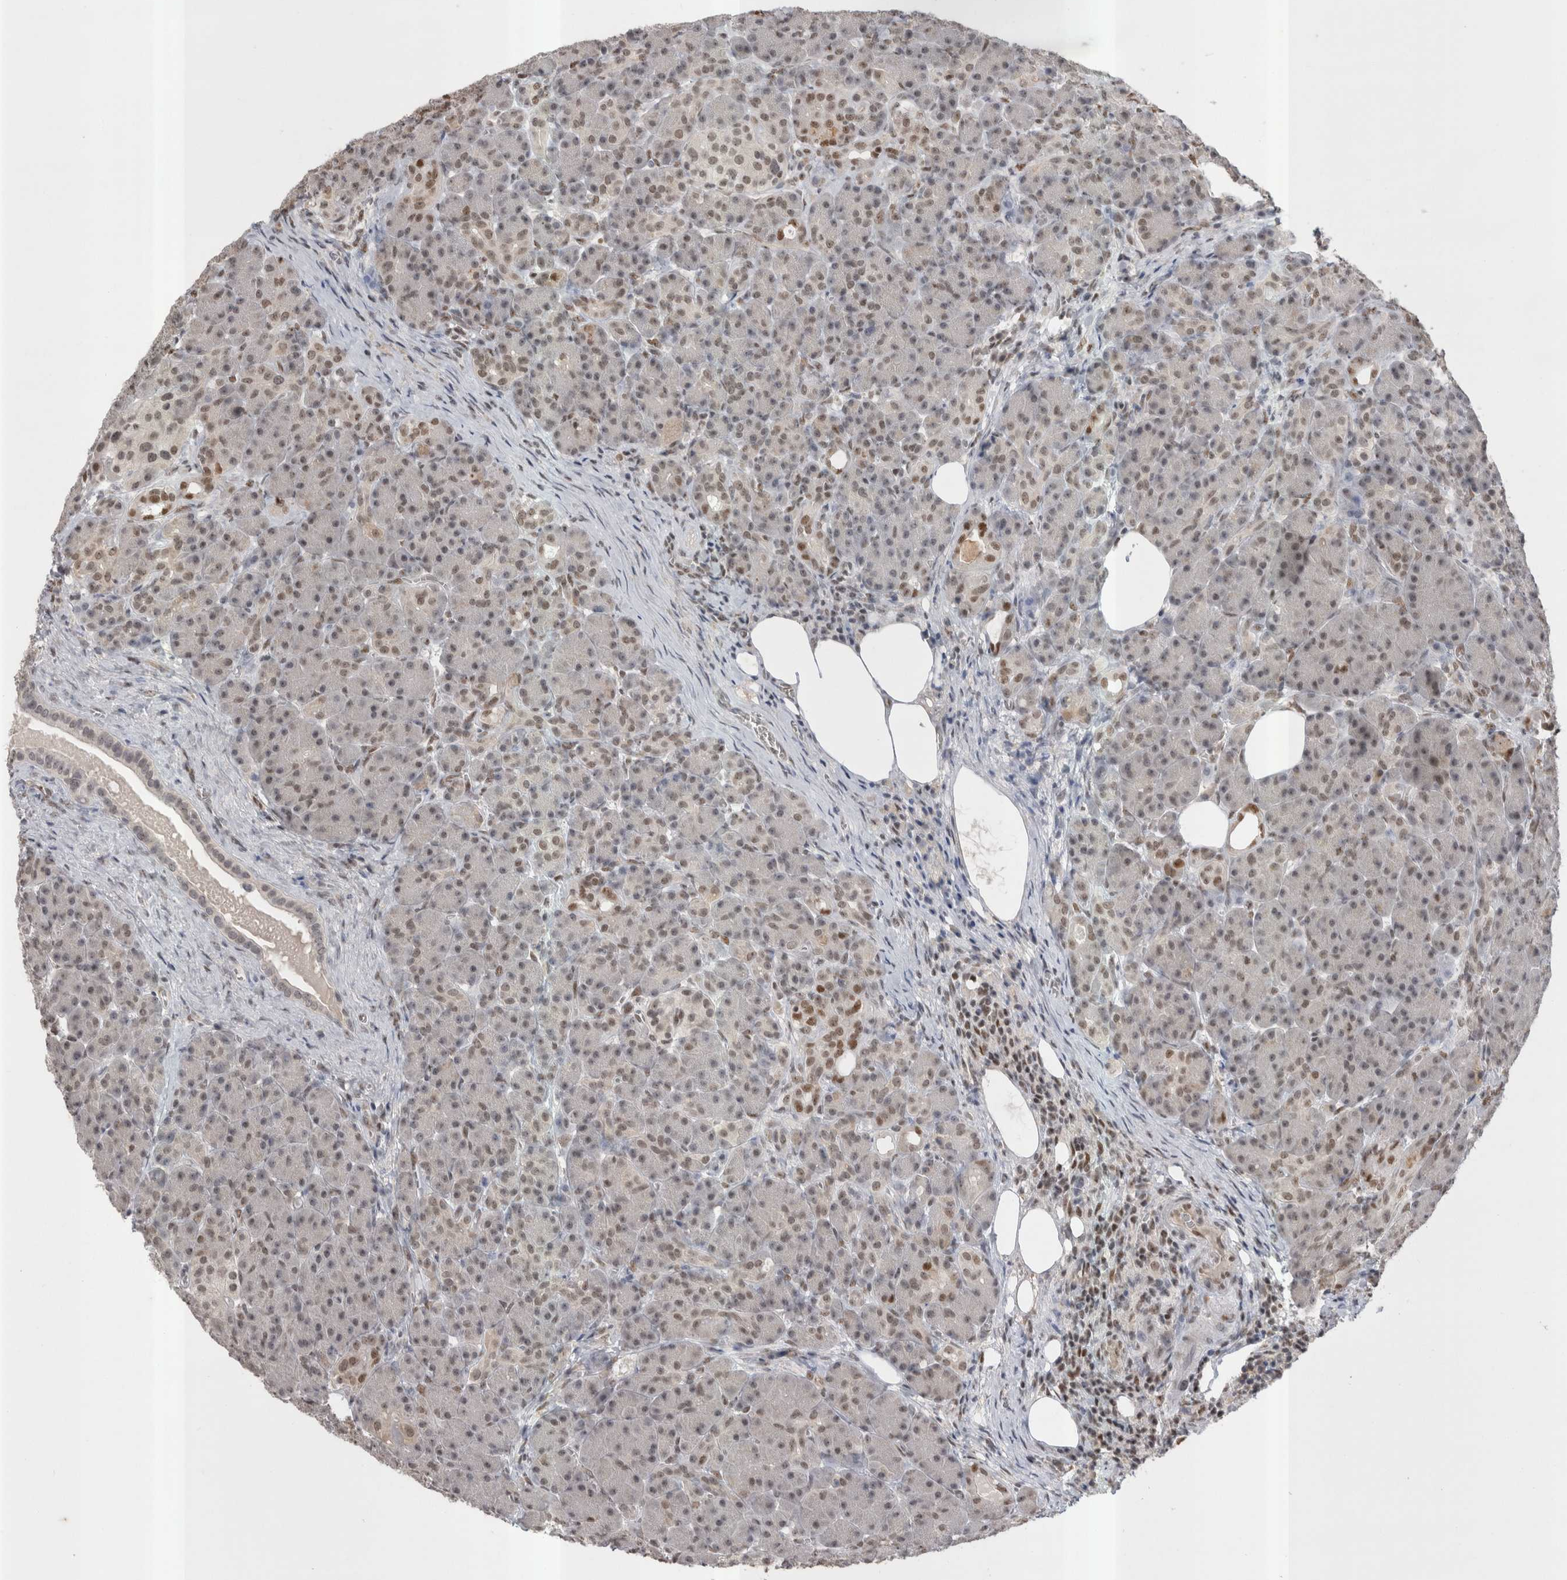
{"staining": {"intensity": "moderate", "quantity": "<25%", "location": "nuclear"}, "tissue": "pancreas", "cell_type": "Exocrine glandular cells", "image_type": "normal", "snomed": [{"axis": "morphology", "description": "Normal tissue, NOS"}, {"axis": "topography", "description": "Pancreas"}], "caption": "Immunohistochemistry (IHC) micrograph of normal human pancreas stained for a protein (brown), which displays low levels of moderate nuclear staining in approximately <25% of exocrine glandular cells.", "gene": "DAXX", "patient": {"sex": "male", "age": 63}}